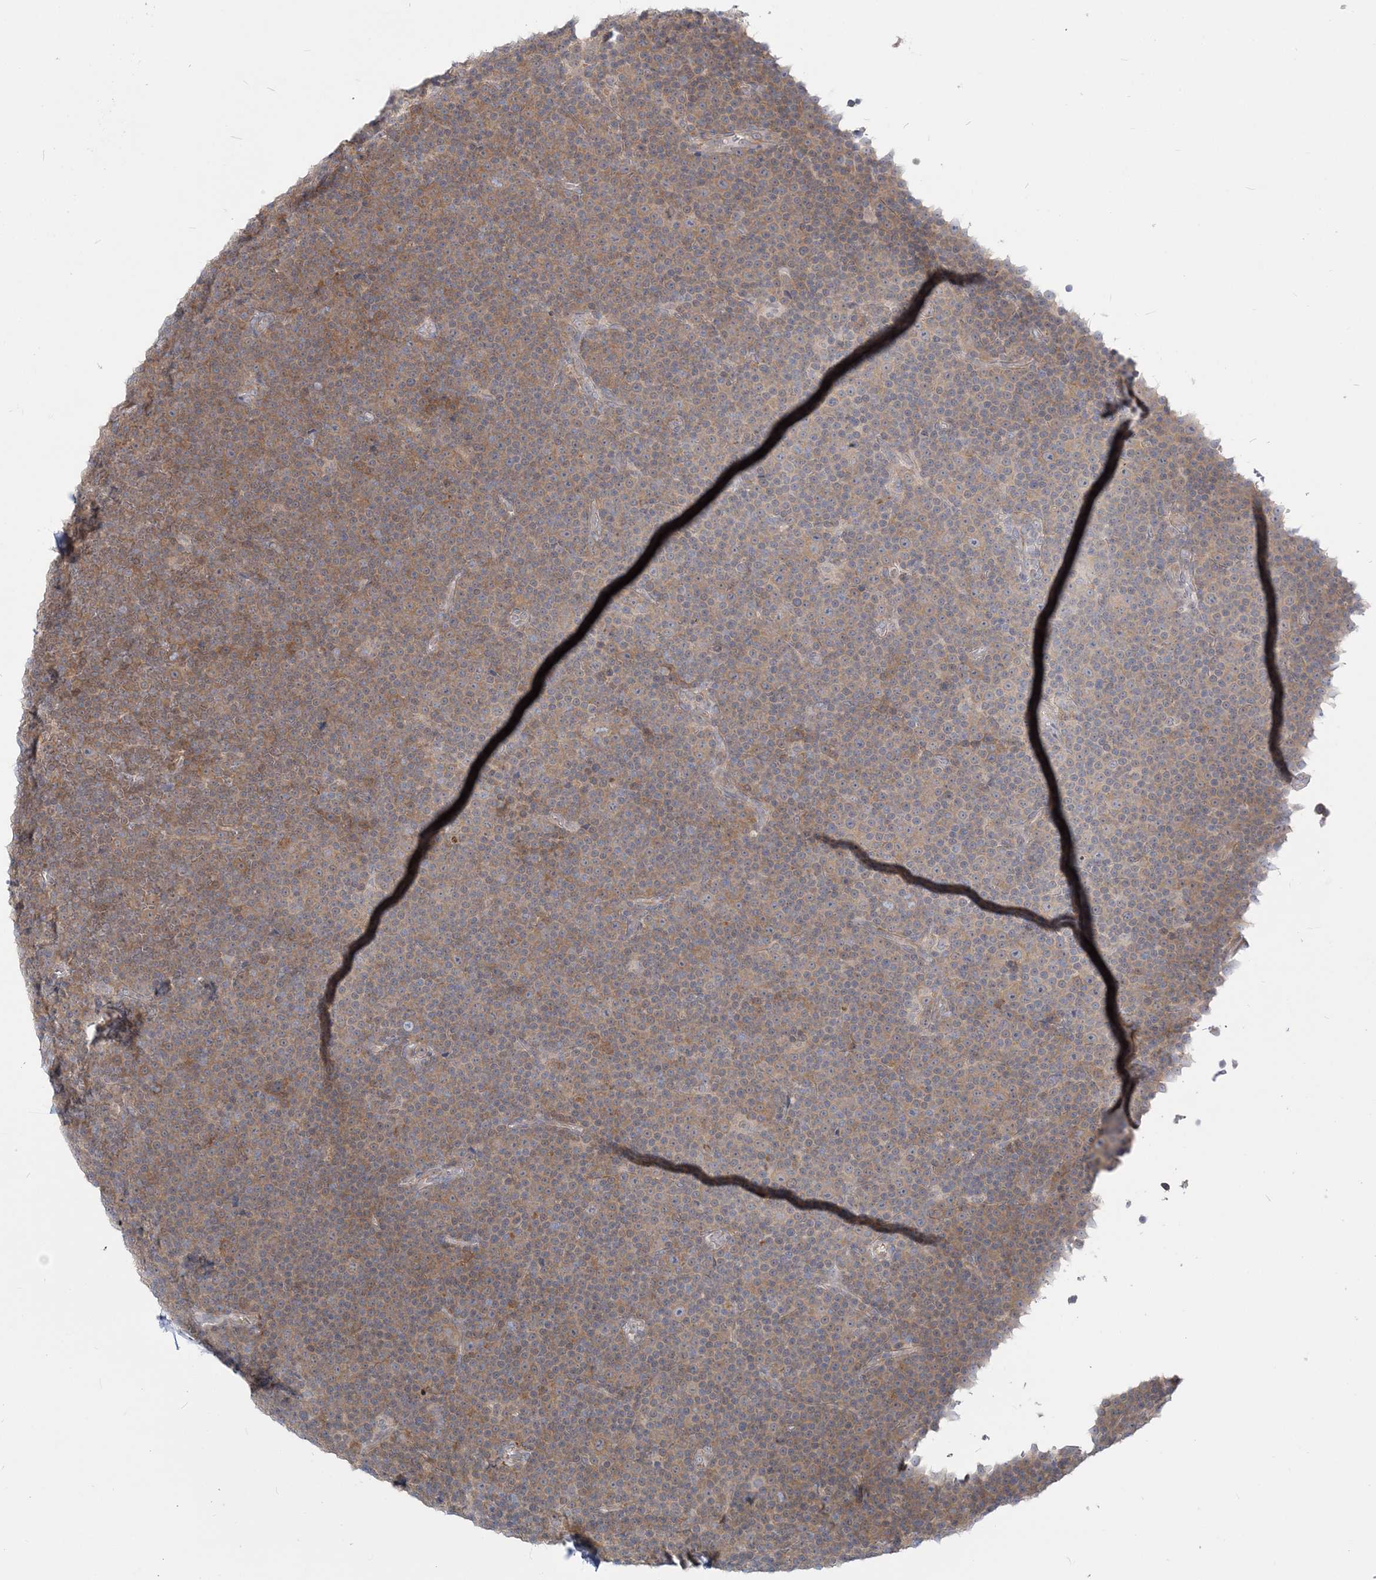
{"staining": {"intensity": "weak", "quantity": "25%-75%", "location": "cytoplasmic/membranous"}, "tissue": "lymphoma", "cell_type": "Tumor cells", "image_type": "cancer", "snomed": [{"axis": "morphology", "description": "Malignant lymphoma, non-Hodgkin's type, Low grade"}, {"axis": "topography", "description": "Lymph node"}], "caption": "DAB (3,3'-diaminobenzidine) immunohistochemical staining of human lymphoma exhibits weak cytoplasmic/membranous protein positivity in about 25%-75% of tumor cells. The staining is performed using DAB (3,3'-diaminobenzidine) brown chromogen to label protein expression. The nuclei are counter-stained blue using hematoxylin.", "gene": "THADA", "patient": {"sex": "female", "age": 67}}